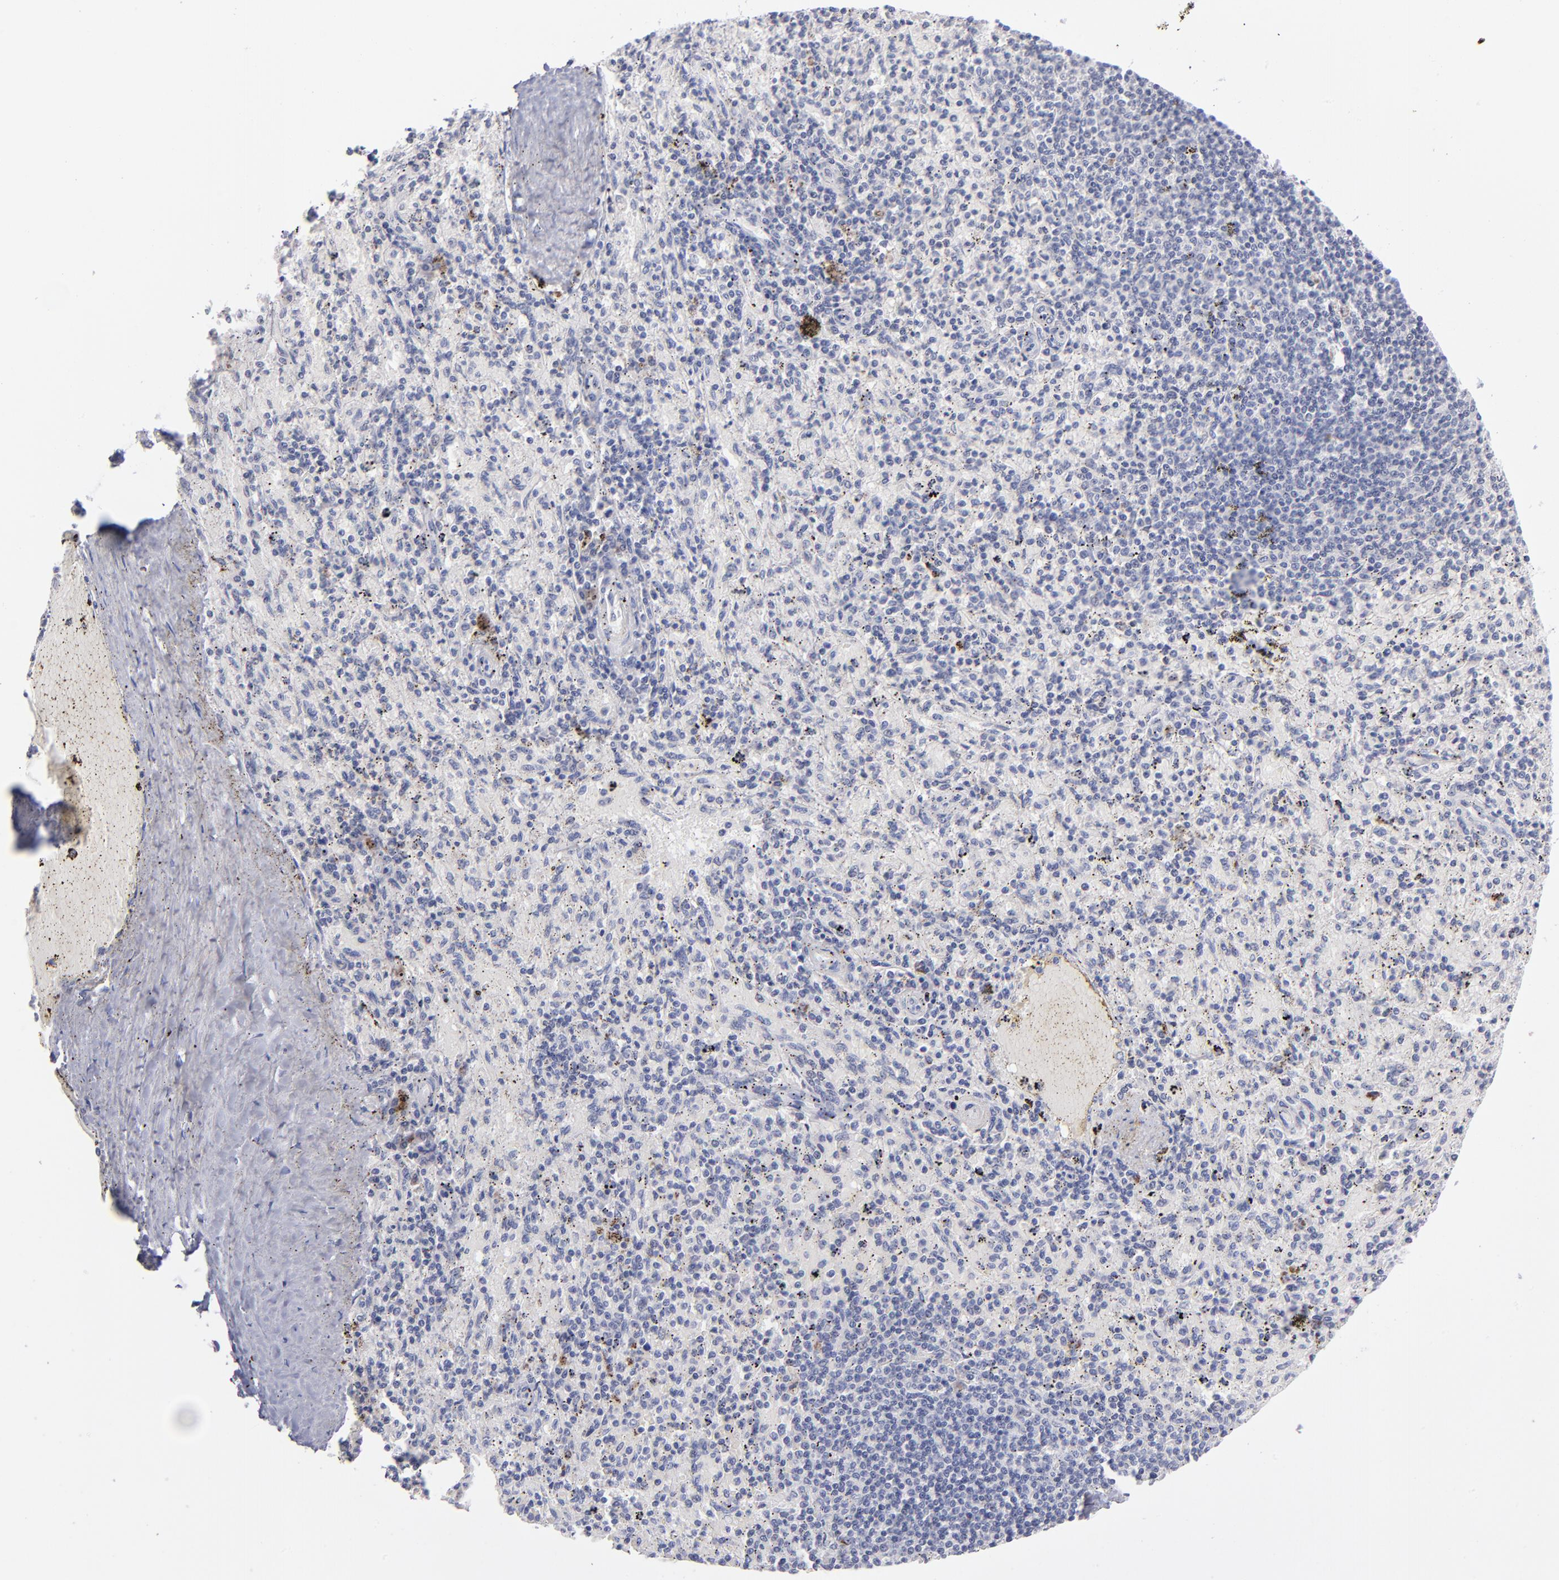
{"staining": {"intensity": "negative", "quantity": "none", "location": "none"}, "tissue": "spleen", "cell_type": "Cells in red pulp", "image_type": "normal", "snomed": [{"axis": "morphology", "description": "Normal tissue, NOS"}, {"axis": "topography", "description": "Spleen"}], "caption": "There is no significant positivity in cells in red pulp of spleen. Brightfield microscopy of immunohistochemistry stained with DAB (3,3'-diaminobenzidine) (brown) and hematoxylin (blue), captured at high magnification.", "gene": "MTHFD2", "patient": {"sex": "female", "age": 43}}